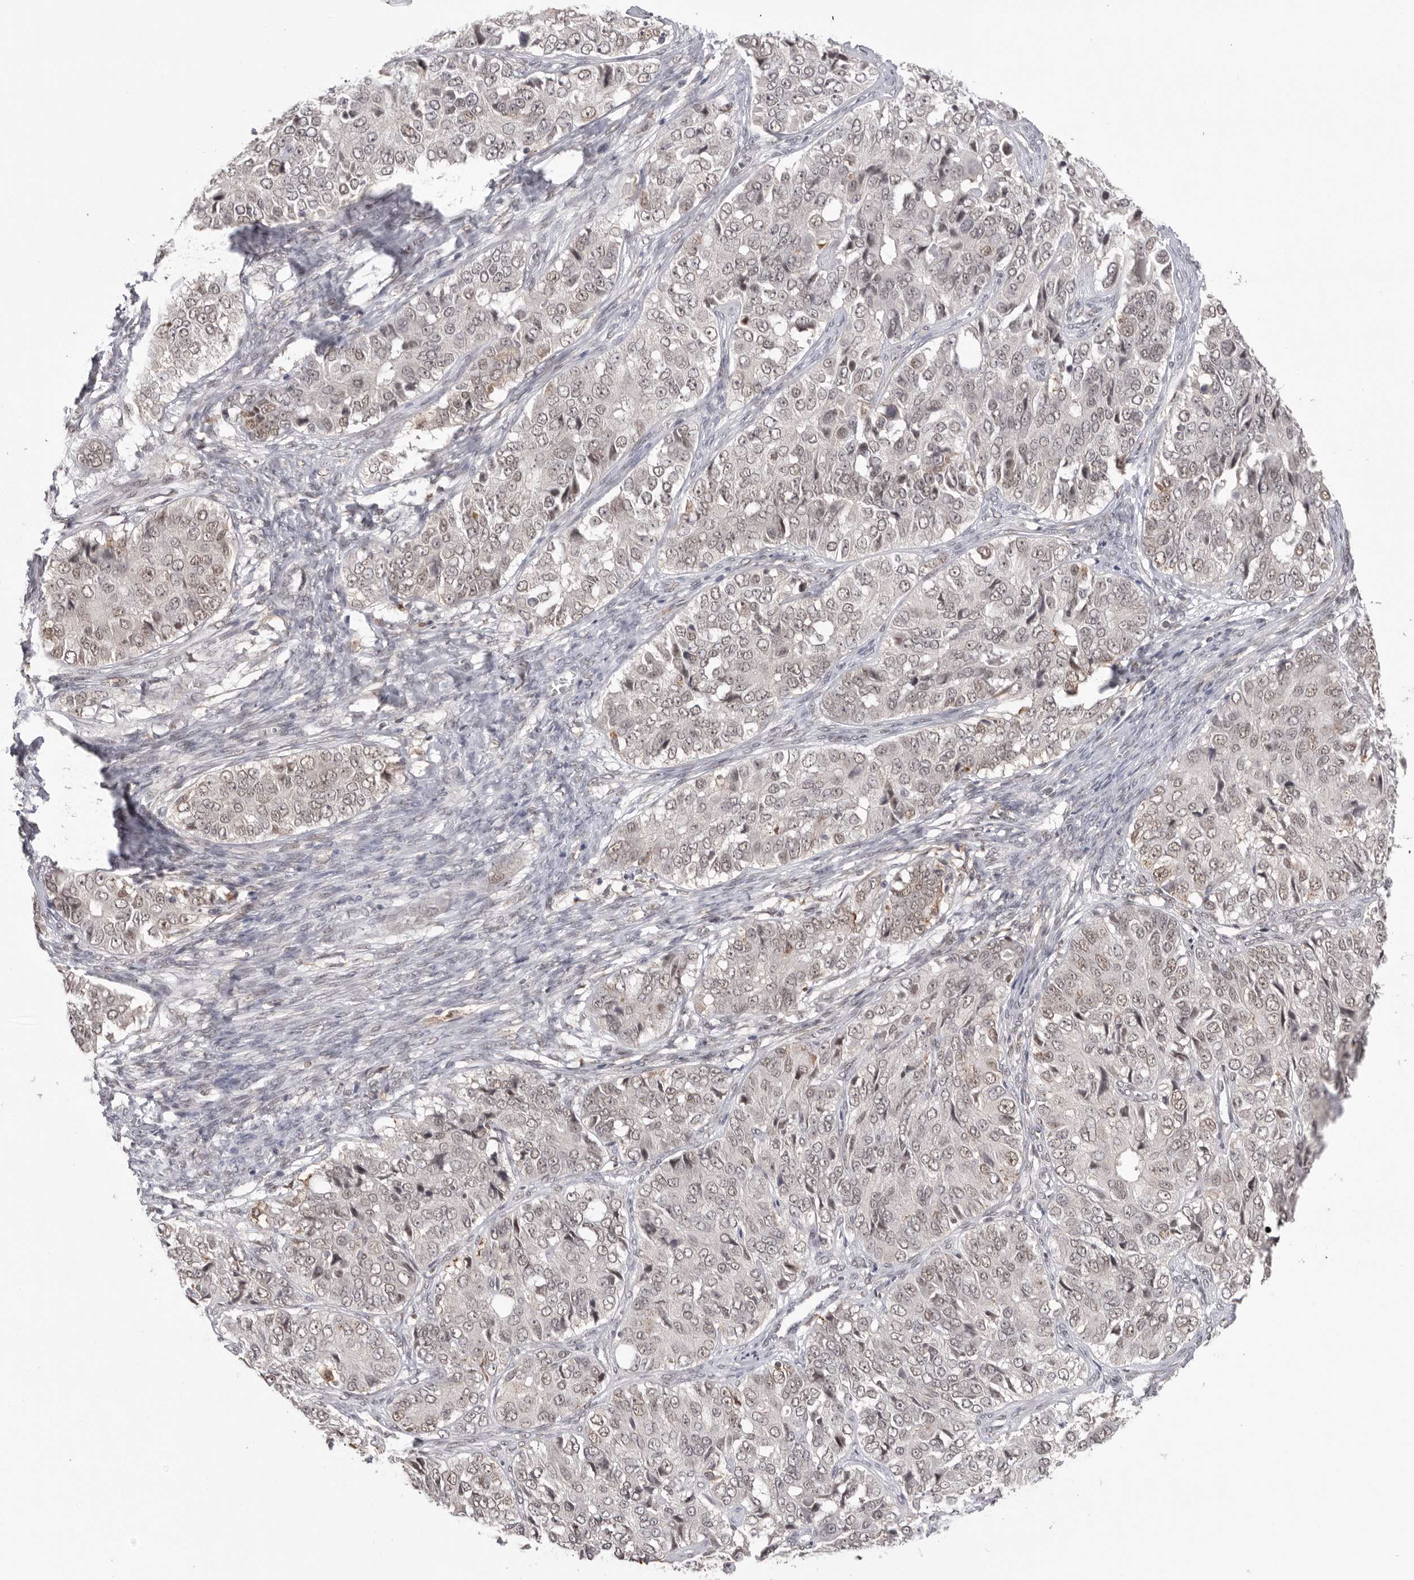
{"staining": {"intensity": "weak", "quantity": "<25%", "location": "nuclear"}, "tissue": "ovarian cancer", "cell_type": "Tumor cells", "image_type": "cancer", "snomed": [{"axis": "morphology", "description": "Carcinoma, endometroid"}, {"axis": "topography", "description": "Ovary"}], "caption": "Tumor cells show no significant protein expression in ovarian endometroid carcinoma. The staining is performed using DAB (3,3'-diaminobenzidine) brown chromogen with nuclei counter-stained in using hematoxylin.", "gene": "BCLAF3", "patient": {"sex": "female", "age": 51}}